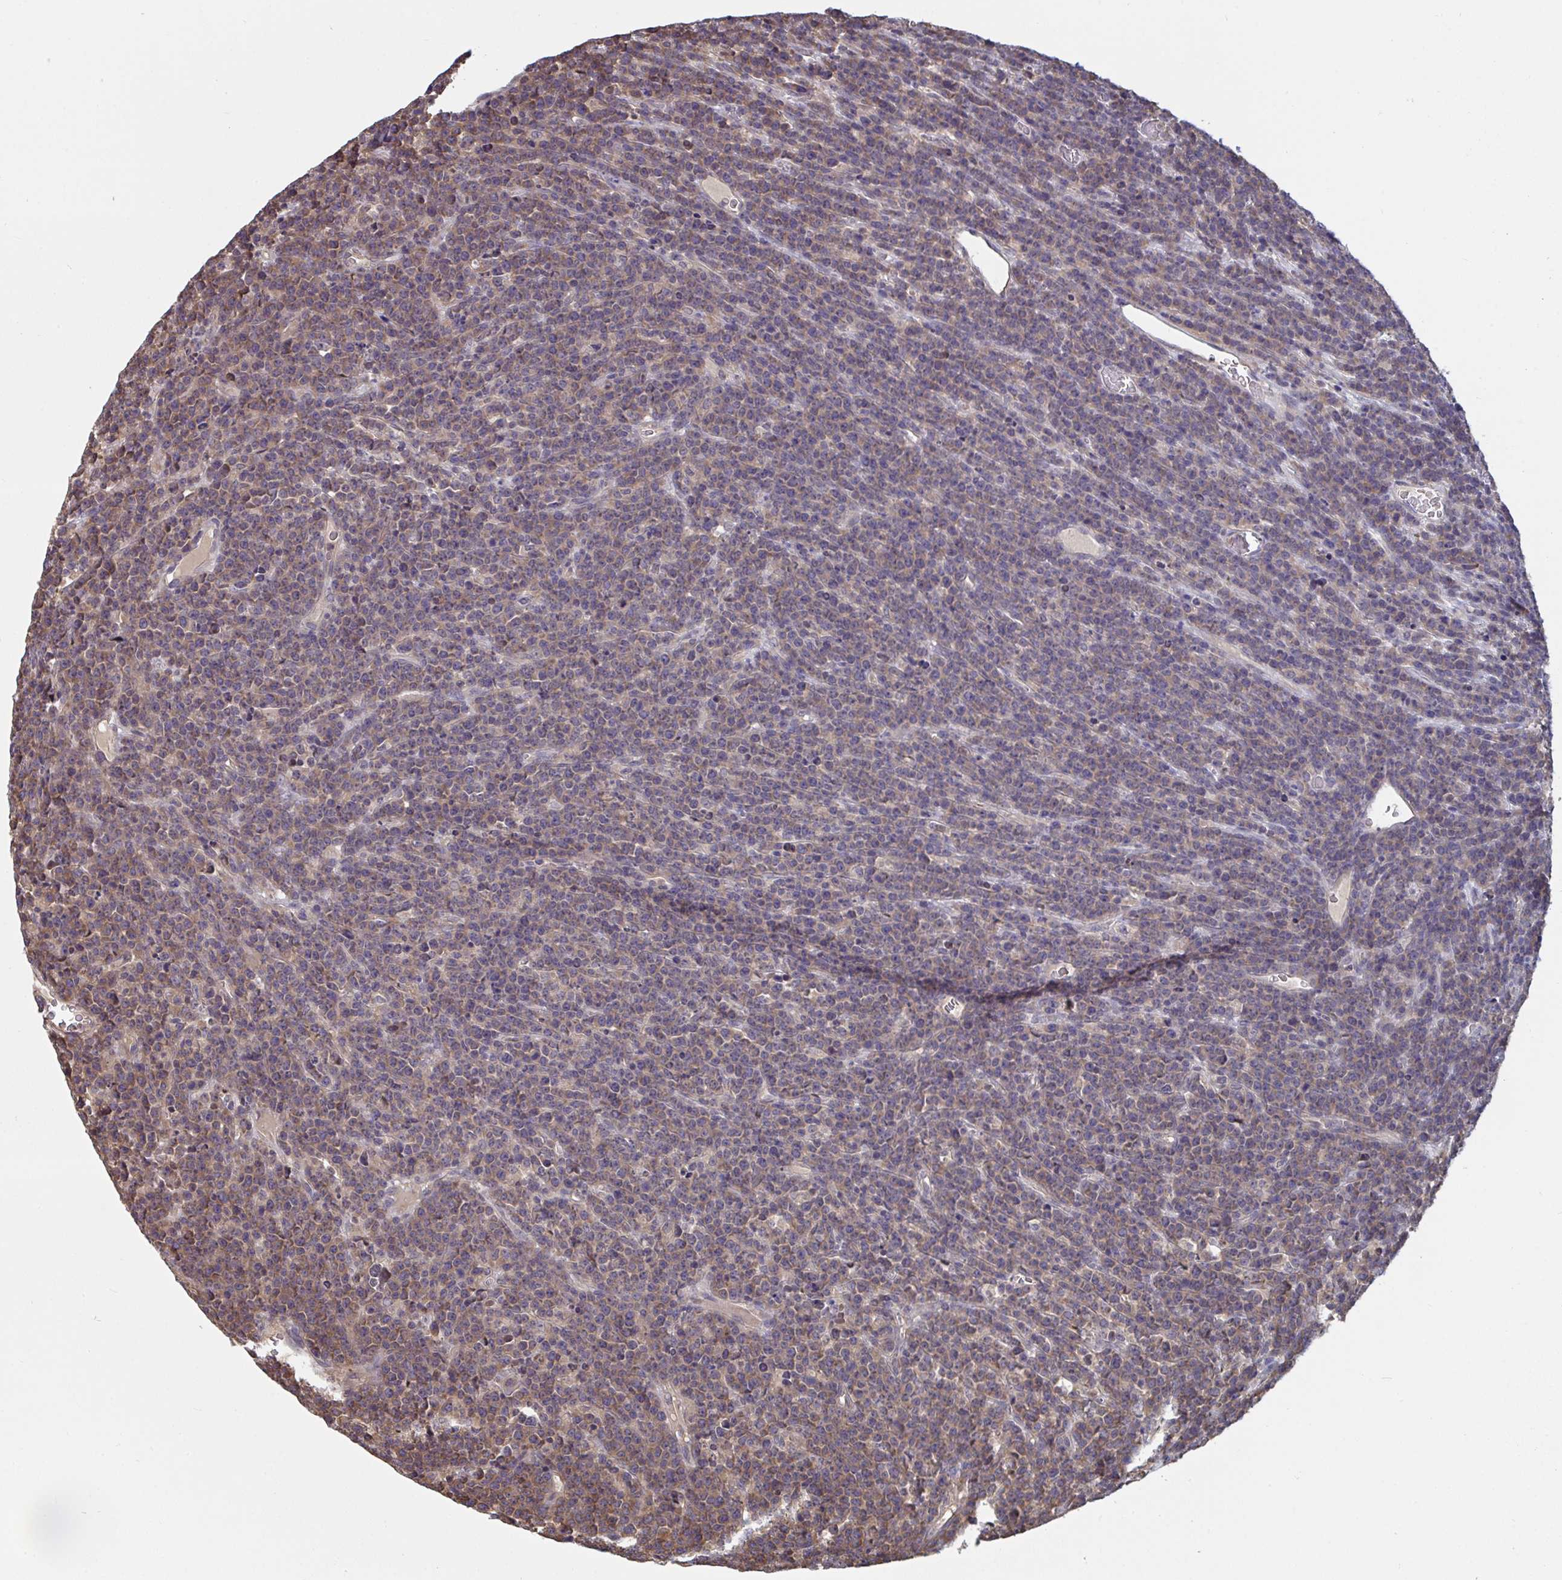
{"staining": {"intensity": "weak", "quantity": ">75%", "location": "cytoplasmic/membranous"}, "tissue": "lymphoma", "cell_type": "Tumor cells", "image_type": "cancer", "snomed": [{"axis": "morphology", "description": "Malignant lymphoma, non-Hodgkin's type, High grade"}, {"axis": "topography", "description": "Ovary"}], "caption": "There is low levels of weak cytoplasmic/membranous positivity in tumor cells of malignant lymphoma, non-Hodgkin's type (high-grade), as demonstrated by immunohistochemical staining (brown color).", "gene": "TTC9C", "patient": {"sex": "female", "age": 56}}